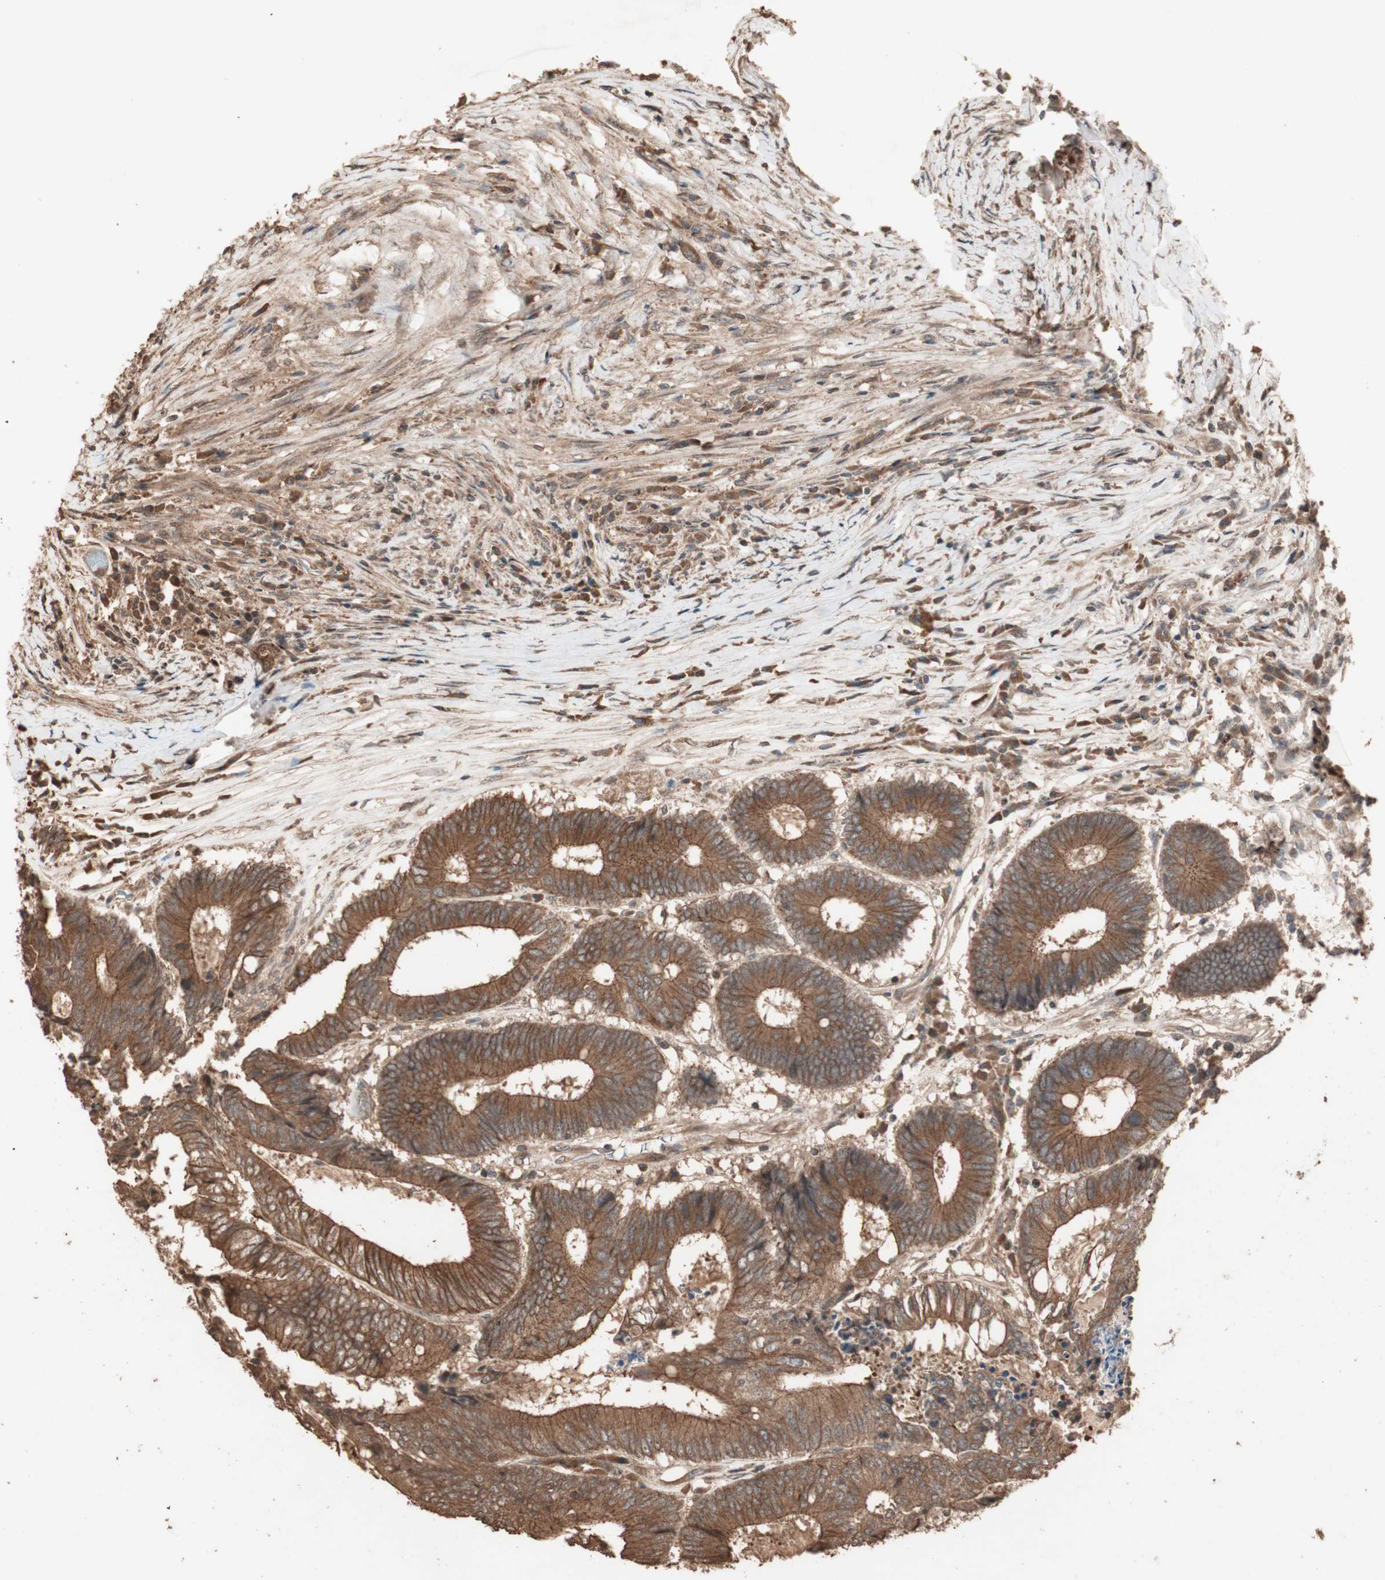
{"staining": {"intensity": "strong", "quantity": ">75%", "location": "cytoplasmic/membranous"}, "tissue": "colorectal cancer", "cell_type": "Tumor cells", "image_type": "cancer", "snomed": [{"axis": "morphology", "description": "Adenocarcinoma, NOS"}, {"axis": "topography", "description": "Rectum"}], "caption": "IHC histopathology image of human colorectal cancer stained for a protein (brown), which exhibits high levels of strong cytoplasmic/membranous expression in approximately >75% of tumor cells.", "gene": "USP20", "patient": {"sex": "male", "age": 63}}